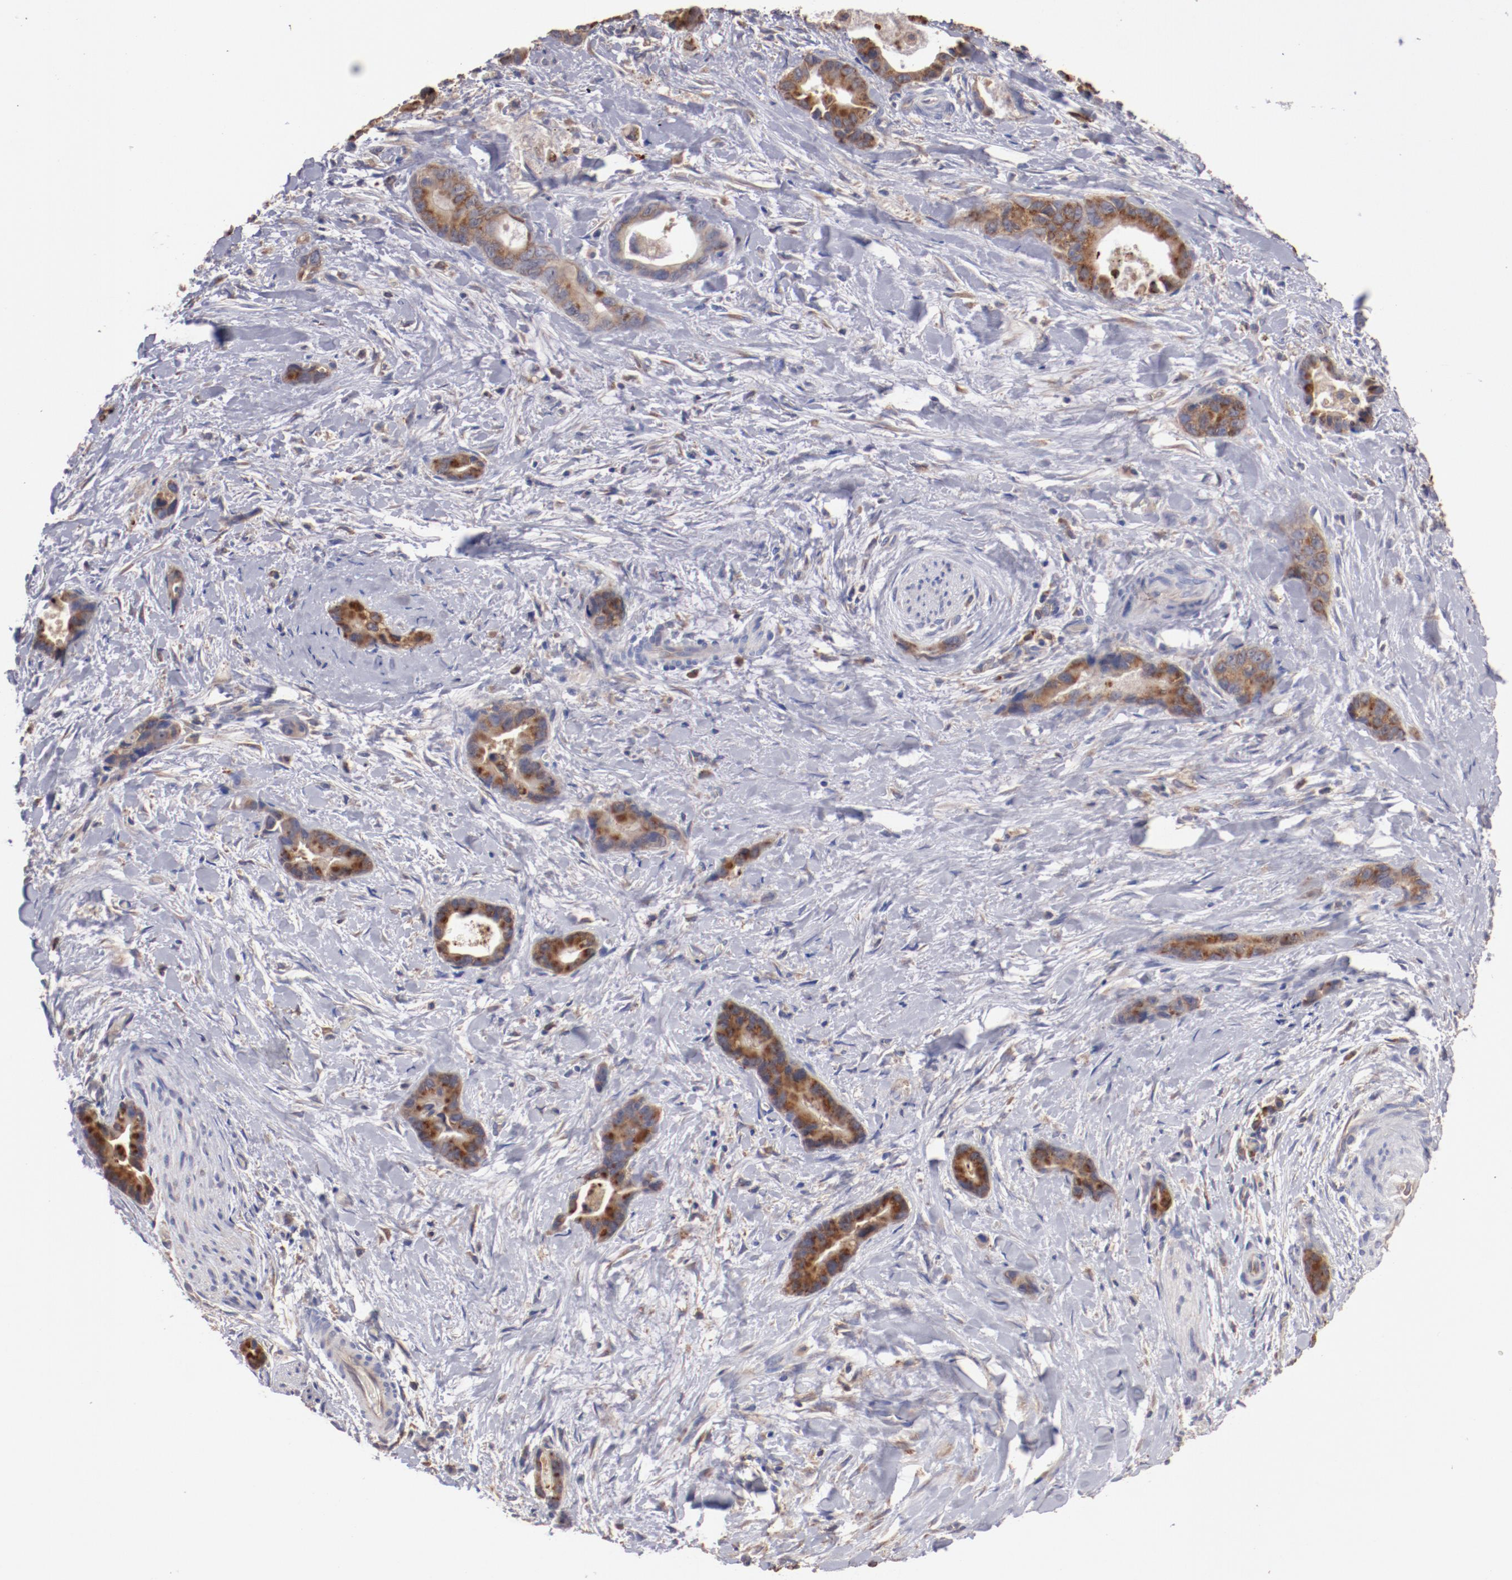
{"staining": {"intensity": "moderate", "quantity": ">75%", "location": "cytoplasmic/membranous"}, "tissue": "liver cancer", "cell_type": "Tumor cells", "image_type": "cancer", "snomed": [{"axis": "morphology", "description": "Cholangiocarcinoma"}, {"axis": "topography", "description": "Liver"}], "caption": "A high-resolution image shows immunohistochemistry (IHC) staining of cholangiocarcinoma (liver), which reveals moderate cytoplasmic/membranous expression in approximately >75% of tumor cells. Nuclei are stained in blue.", "gene": "NFKBIE", "patient": {"sex": "female", "age": 55}}